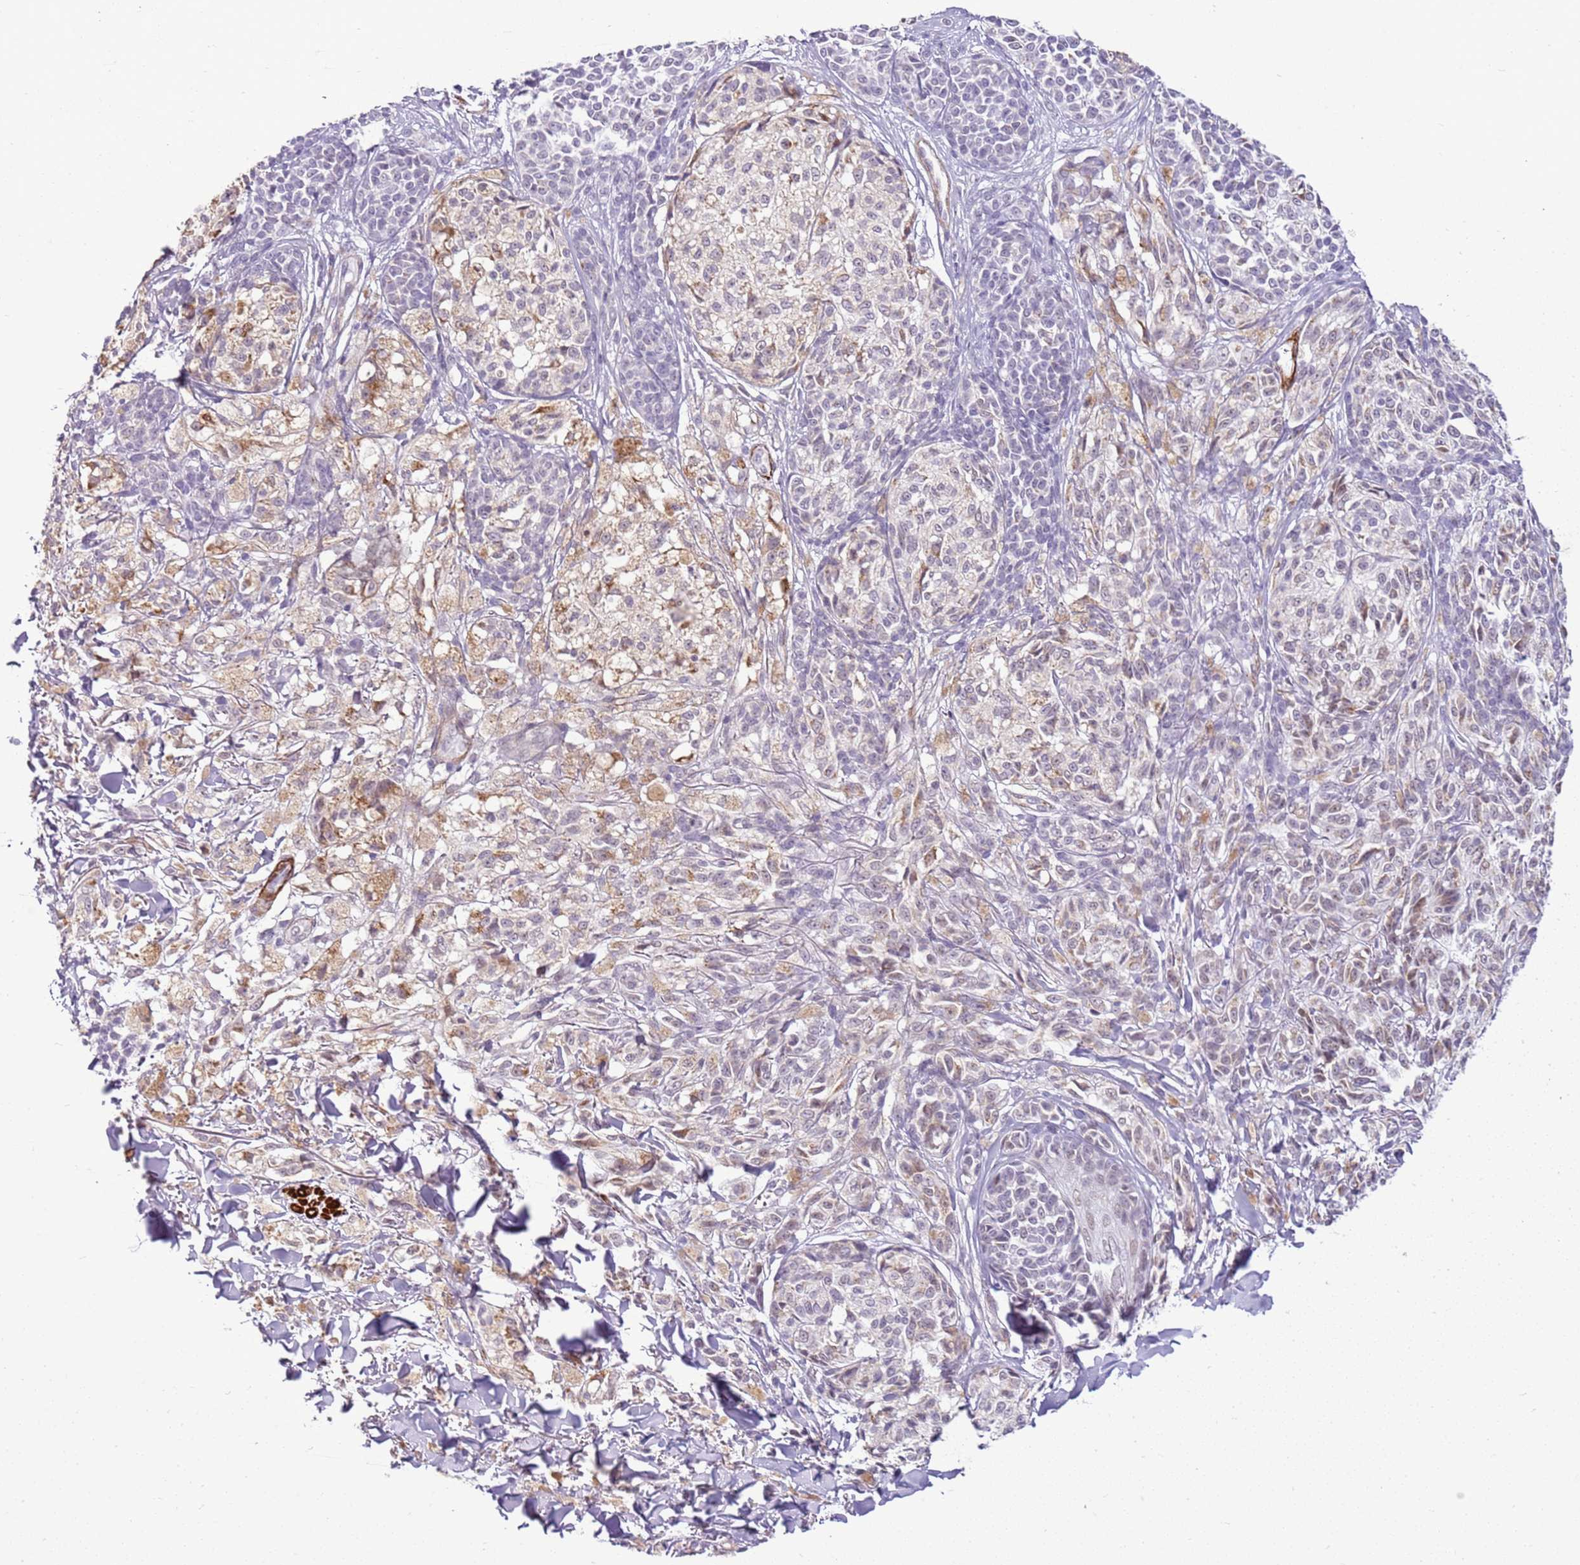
{"staining": {"intensity": "weak", "quantity": "<25%", "location": "cytoplasmic/membranous,nuclear"}, "tissue": "melanoma", "cell_type": "Tumor cells", "image_type": "cancer", "snomed": [{"axis": "morphology", "description": "Malignant melanoma, NOS"}, {"axis": "topography", "description": "Skin of upper extremity"}], "caption": "The photomicrograph reveals no staining of tumor cells in malignant melanoma. (DAB (3,3'-diaminobenzidine) IHC visualized using brightfield microscopy, high magnification).", "gene": "SMIM4", "patient": {"sex": "male", "age": 40}}